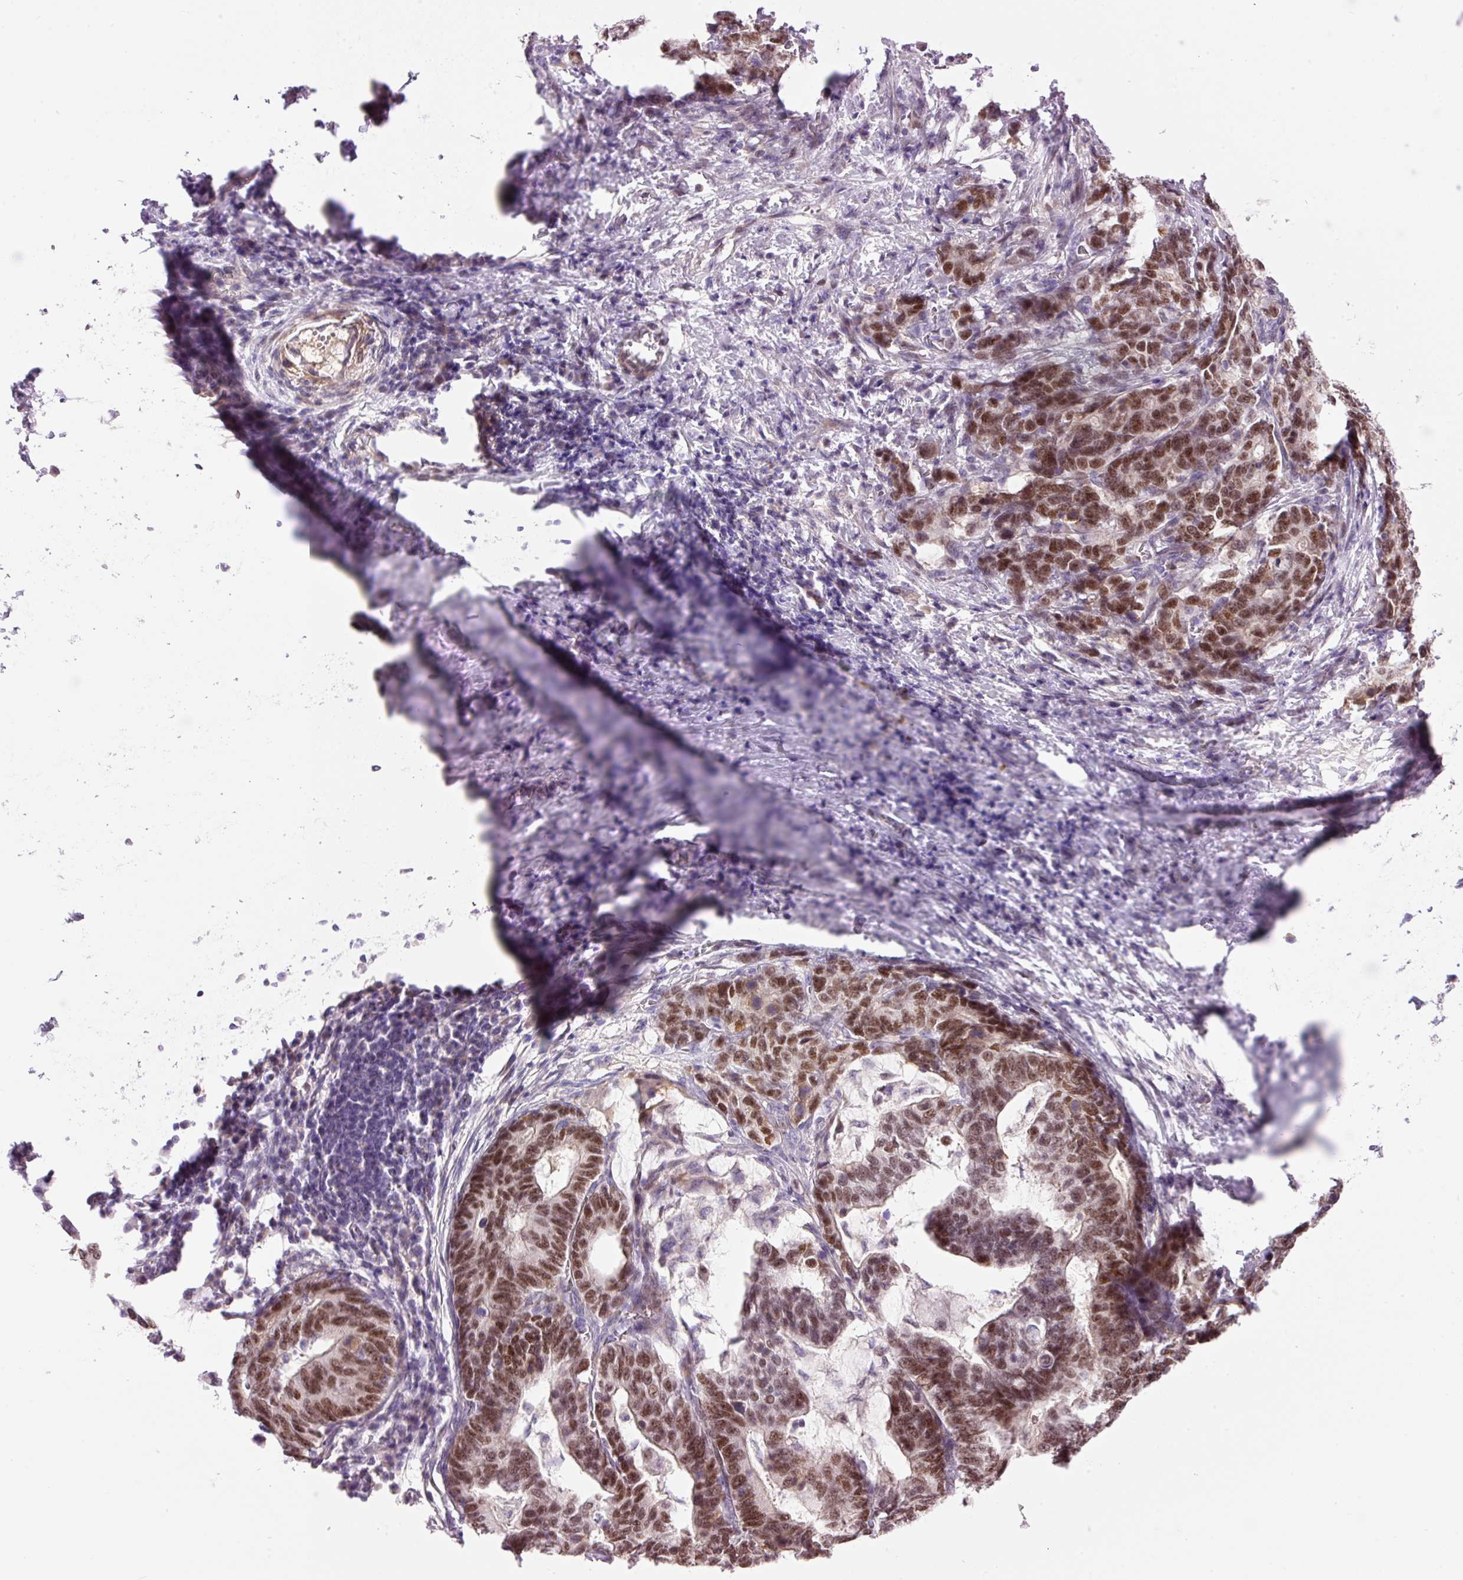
{"staining": {"intensity": "moderate", "quantity": ">75%", "location": "nuclear"}, "tissue": "stomach cancer", "cell_type": "Tumor cells", "image_type": "cancer", "snomed": [{"axis": "morphology", "description": "Normal tissue, NOS"}, {"axis": "morphology", "description": "Adenocarcinoma, NOS"}, {"axis": "topography", "description": "Stomach"}], "caption": "There is medium levels of moderate nuclear expression in tumor cells of stomach cancer, as demonstrated by immunohistochemical staining (brown color).", "gene": "HNF1A", "patient": {"sex": "female", "age": 64}}